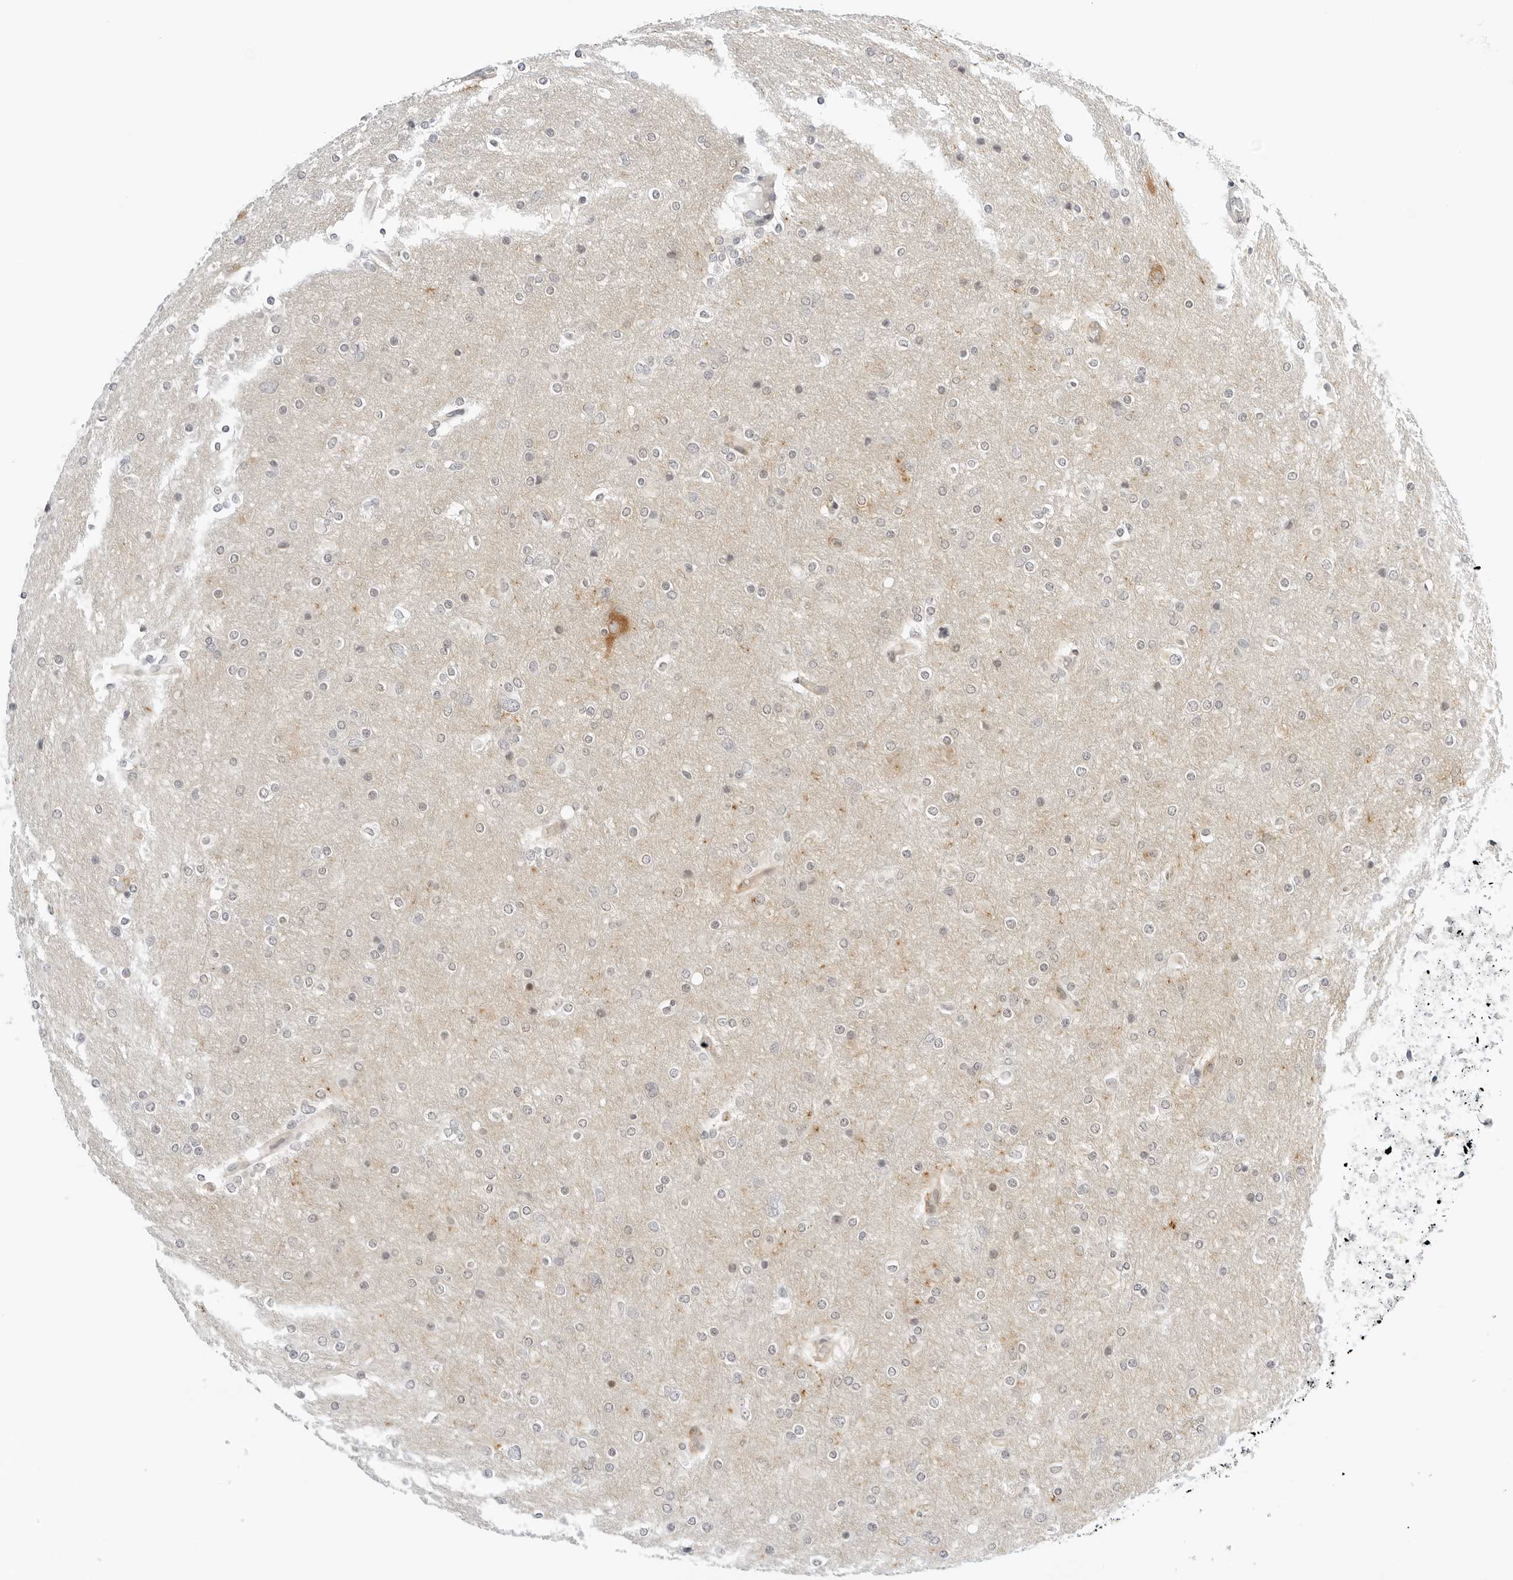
{"staining": {"intensity": "negative", "quantity": "none", "location": "none"}, "tissue": "glioma", "cell_type": "Tumor cells", "image_type": "cancer", "snomed": [{"axis": "morphology", "description": "Glioma, malignant, High grade"}, {"axis": "topography", "description": "Cerebral cortex"}], "caption": "This is an IHC image of high-grade glioma (malignant). There is no positivity in tumor cells.", "gene": "OSCP1", "patient": {"sex": "female", "age": 36}}